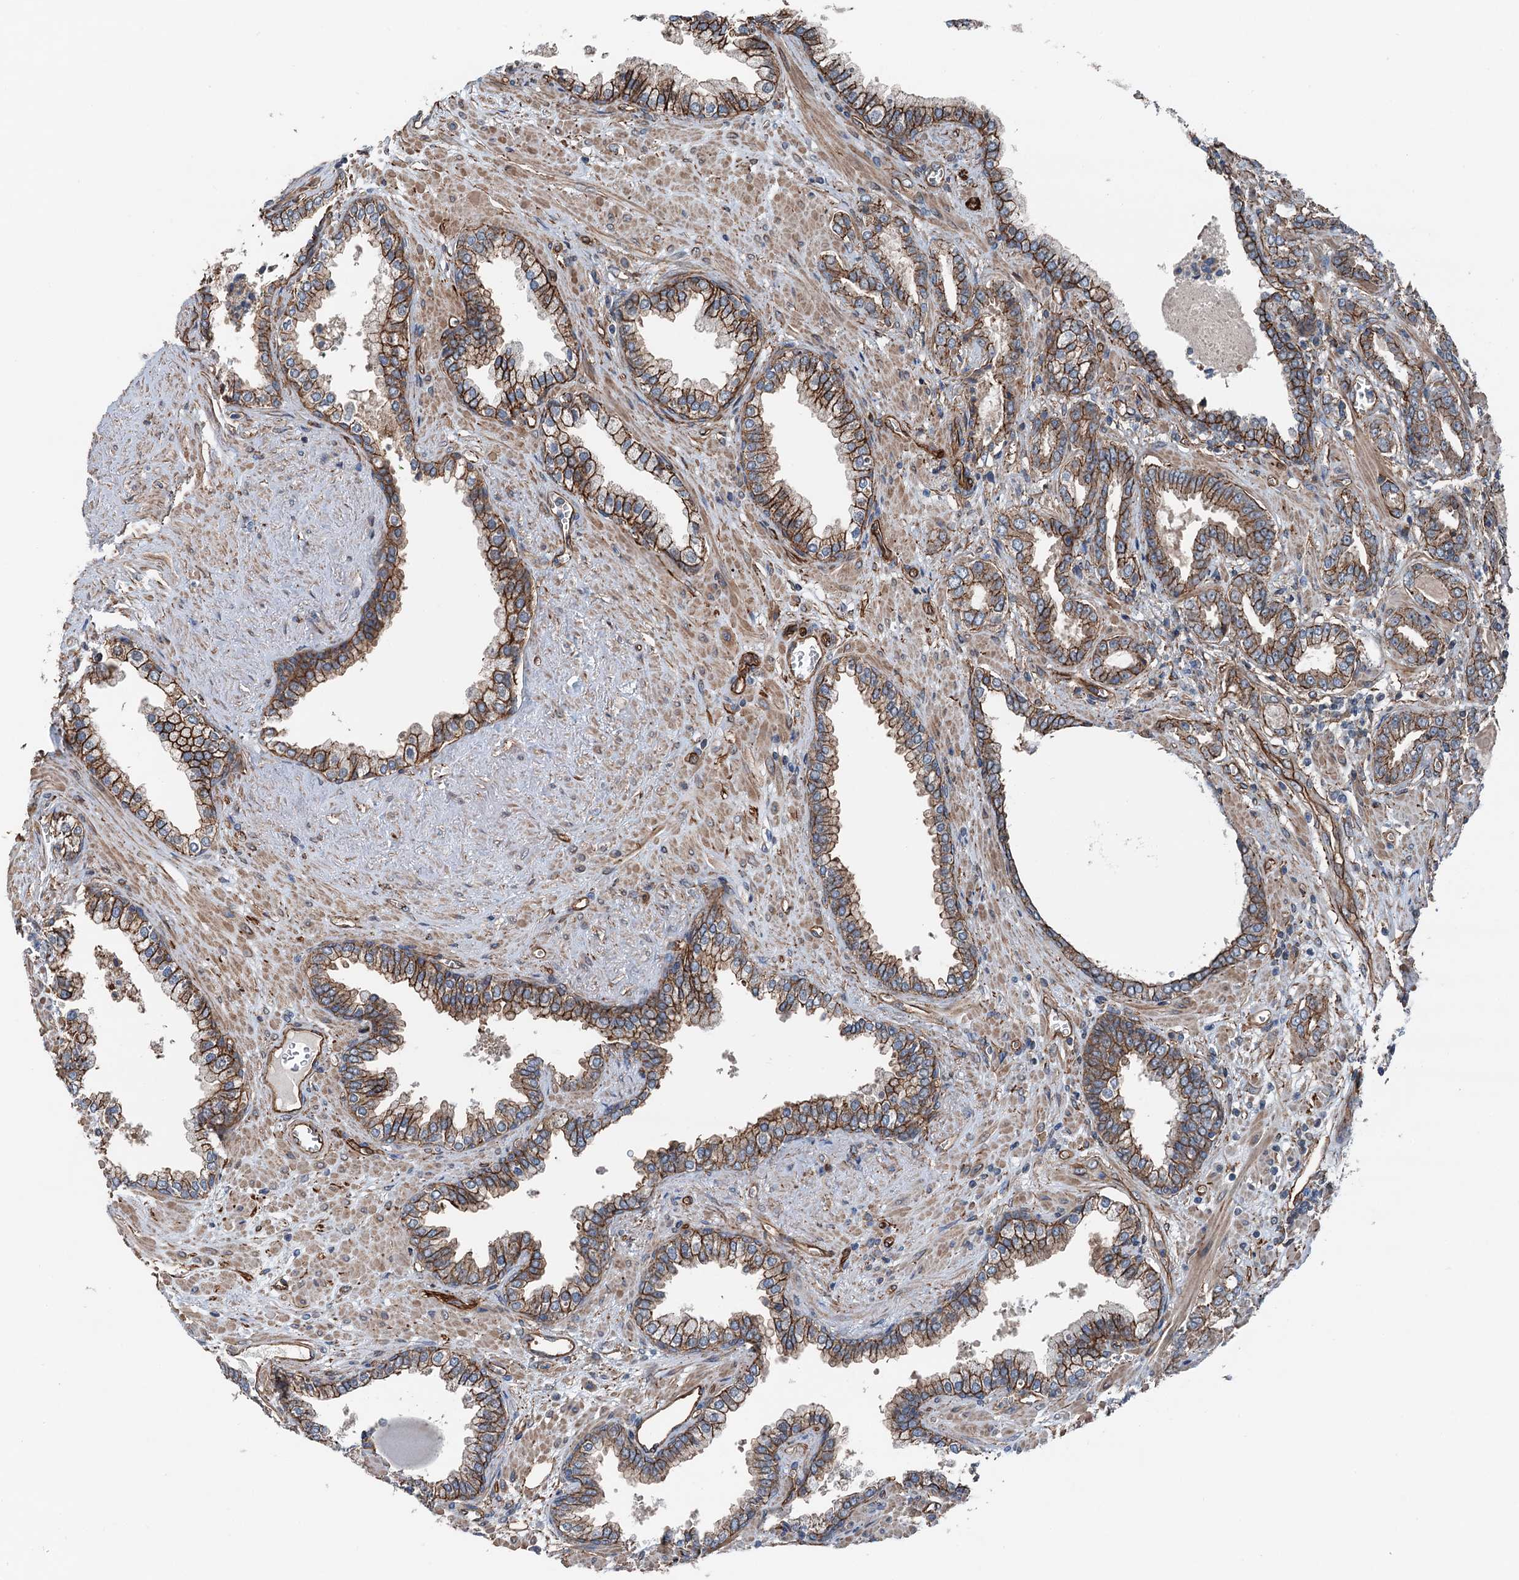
{"staining": {"intensity": "strong", "quantity": ">75%", "location": "cytoplasmic/membranous"}, "tissue": "prostate cancer", "cell_type": "Tumor cells", "image_type": "cancer", "snomed": [{"axis": "morphology", "description": "Adenocarcinoma, High grade"}, {"axis": "topography", "description": "Prostate and seminal vesicle, NOS"}], "caption": "Approximately >75% of tumor cells in prostate cancer show strong cytoplasmic/membranous protein staining as visualized by brown immunohistochemical staining.", "gene": "NMRAL1", "patient": {"sex": "male", "age": 67}}